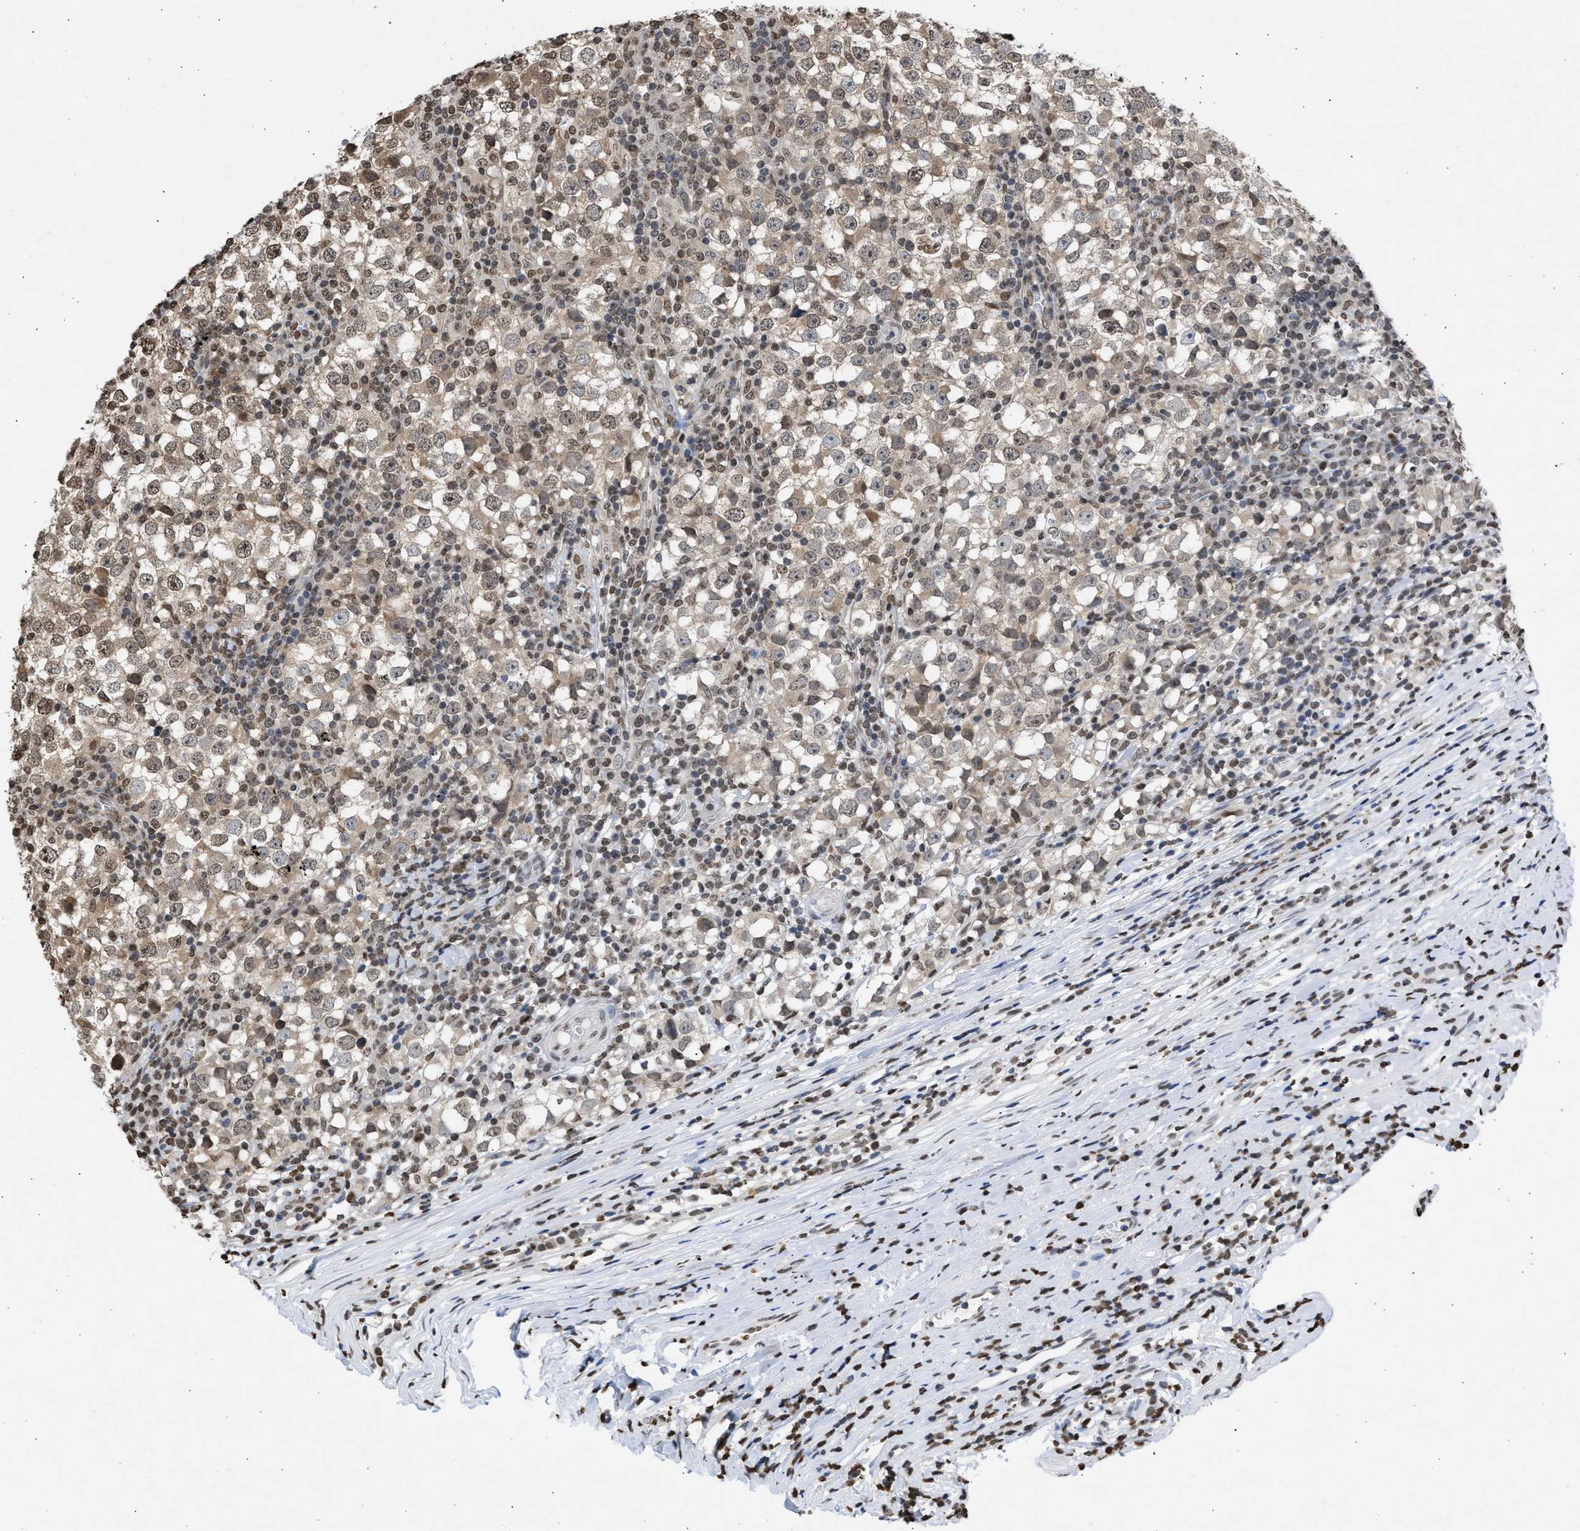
{"staining": {"intensity": "weak", "quantity": "25%-75%", "location": "cytoplasmic/membranous,nuclear"}, "tissue": "testis cancer", "cell_type": "Tumor cells", "image_type": "cancer", "snomed": [{"axis": "morphology", "description": "Seminoma, NOS"}, {"axis": "topography", "description": "Testis"}], "caption": "Immunohistochemistry (DAB (3,3'-diaminobenzidine)) staining of human testis cancer reveals weak cytoplasmic/membranous and nuclear protein expression in about 25%-75% of tumor cells.", "gene": "NUP35", "patient": {"sex": "male", "age": 65}}